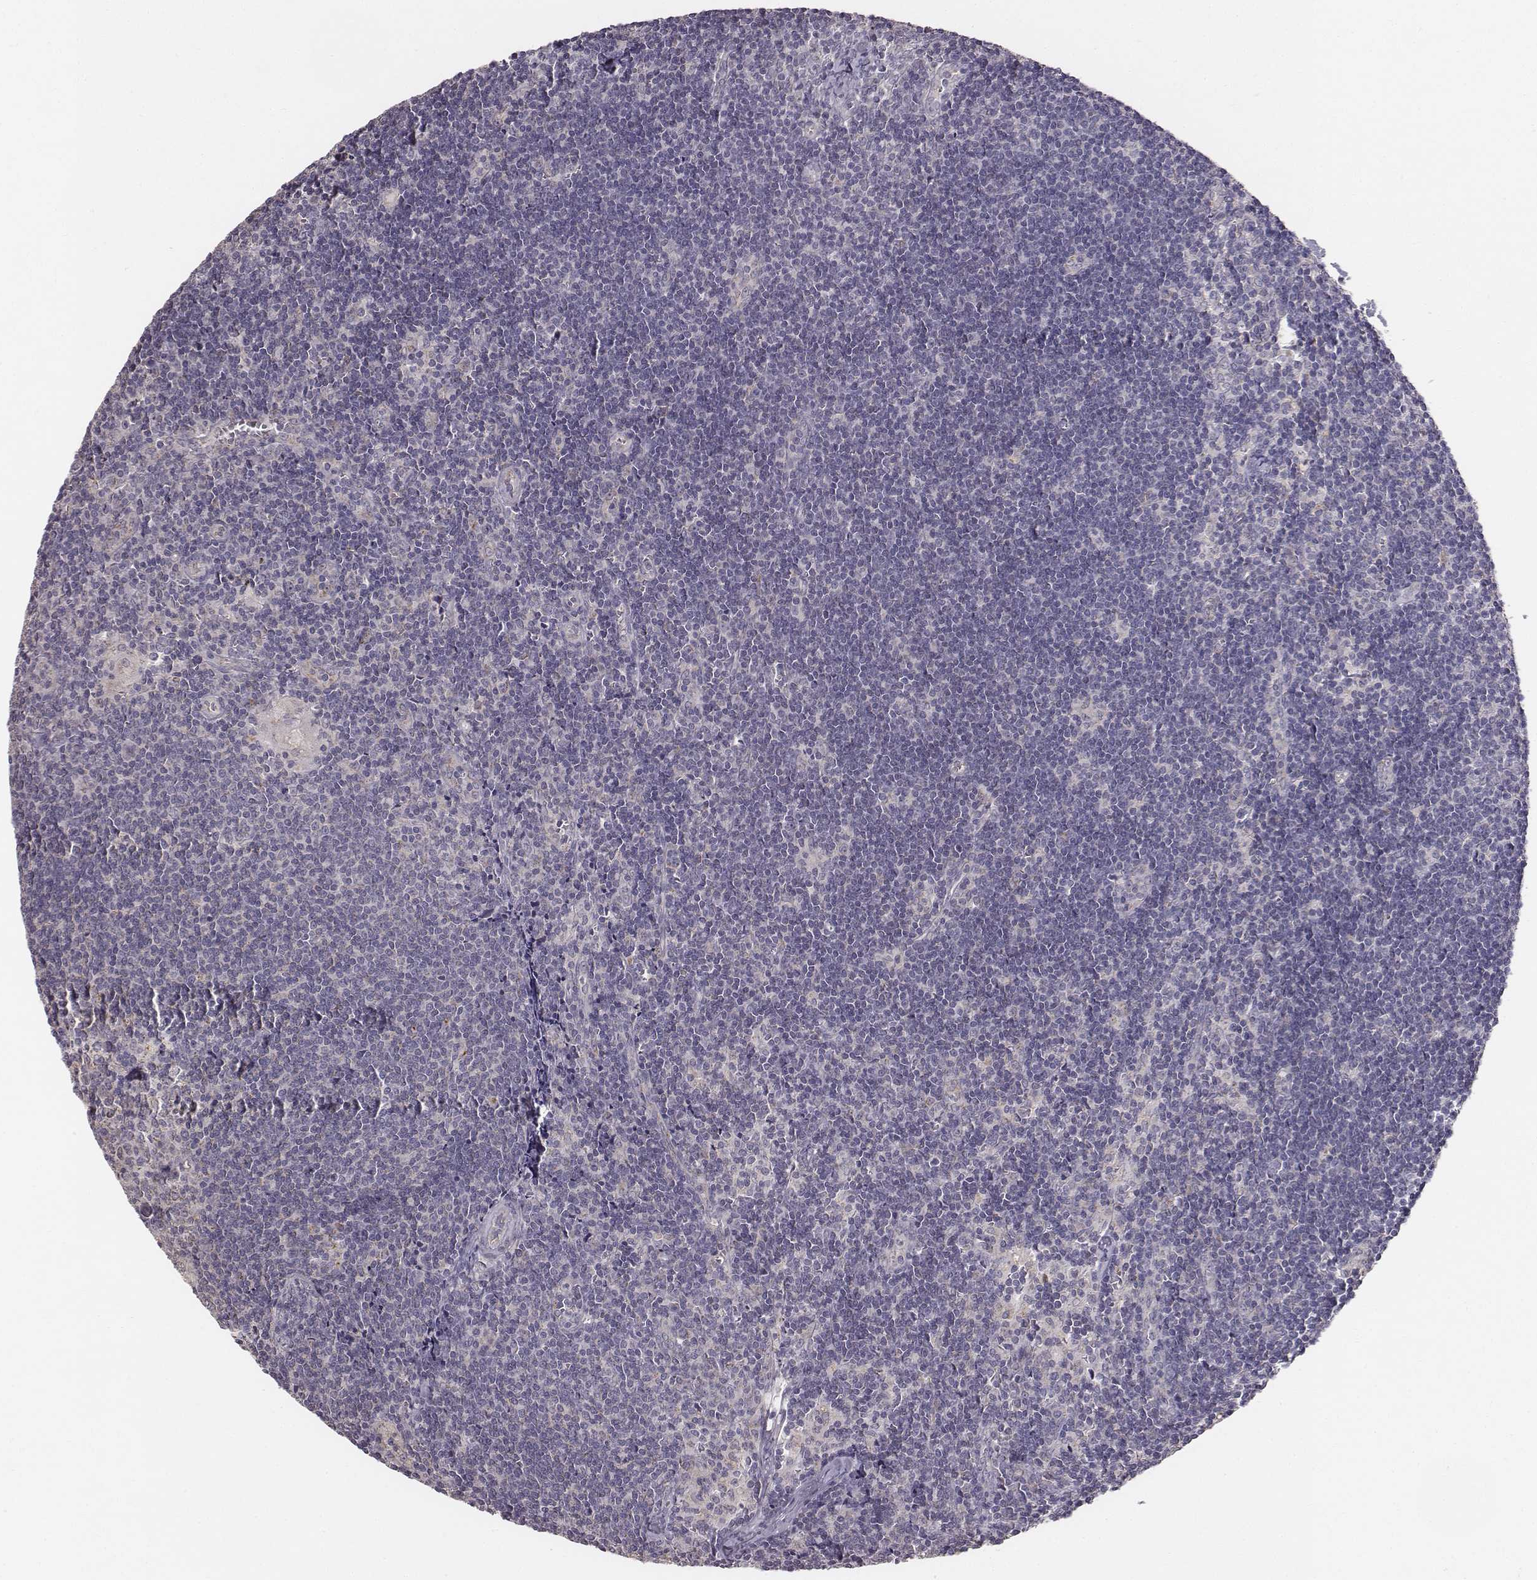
{"staining": {"intensity": "negative", "quantity": "none", "location": "none"}, "tissue": "lymph node", "cell_type": "Germinal center cells", "image_type": "normal", "snomed": [{"axis": "morphology", "description": "Normal tissue, NOS"}, {"axis": "topography", "description": "Lymph node"}], "caption": "Germinal center cells show no significant positivity in unremarkable lymph node. The staining was performed using DAB (3,3'-diaminobenzidine) to visualize the protein expression in brown, while the nuclei were stained in blue with hematoxylin (Magnification: 20x).", "gene": "ABCD3", "patient": {"sex": "female", "age": 52}}